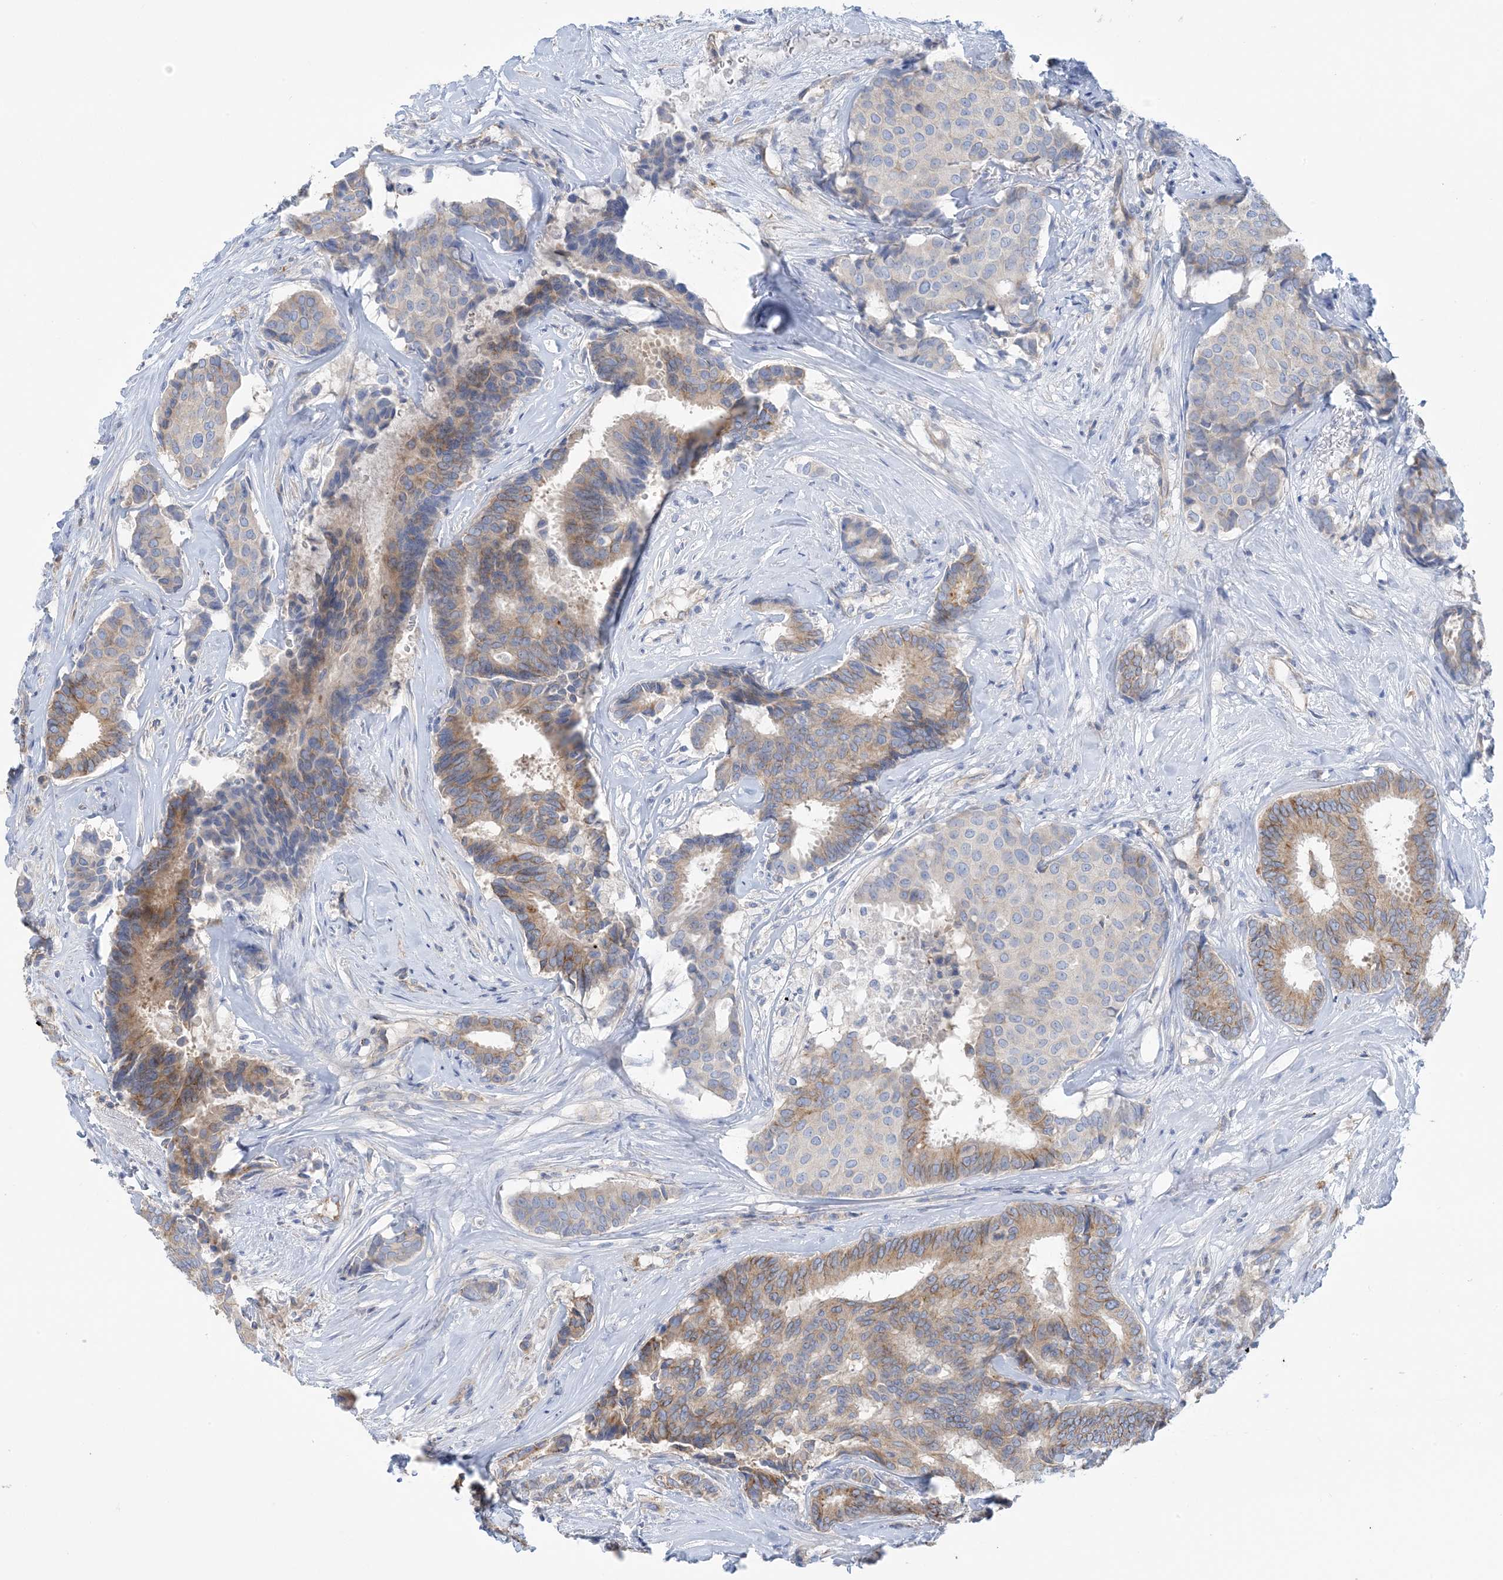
{"staining": {"intensity": "moderate", "quantity": "<25%", "location": "cytoplasmic/membranous"}, "tissue": "breast cancer", "cell_type": "Tumor cells", "image_type": "cancer", "snomed": [{"axis": "morphology", "description": "Duct carcinoma"}, {"axis": "topography", "description": "Breast"}], "caption": "Moderate cytoplasmic/membranous protein expression is present in approximately <25% of tumor cells in intraductal carcinoma (breast).", "gene": "CALHM5", "patient": {"sex": "female", "age": 75}}